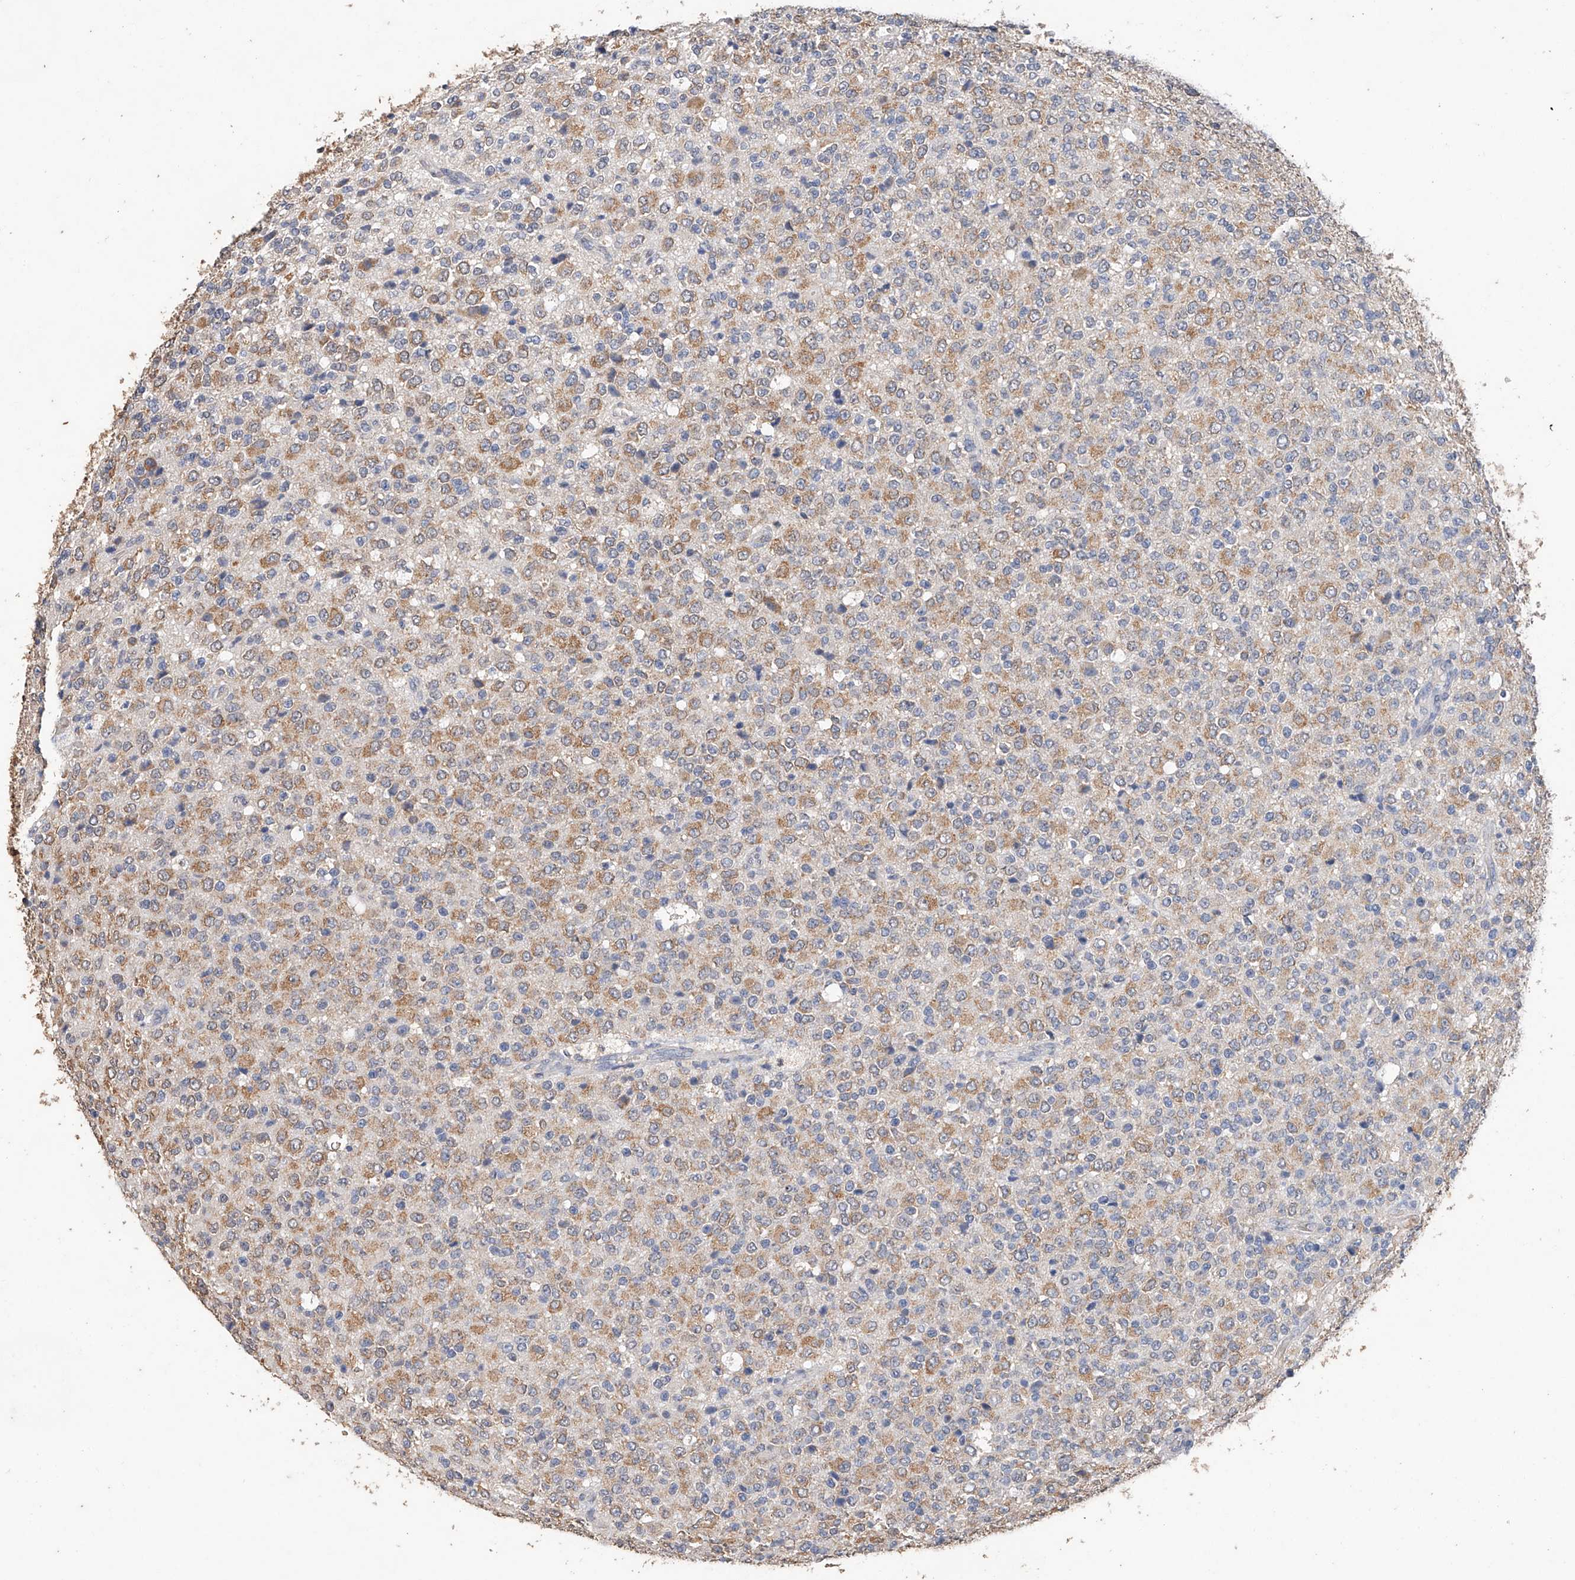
{"staining": {"intensity": "moderate", "quantity": "25%-75%", "location": "cytoplasmic/membranous"}, "tissue": "glioma", "cell_type": "Tumor cells", "image_type": "cancer", "snomed": [{"axis": "morphology", "description": "Glioma, malignant, High grade"}, {"axis": "topography", "description": "pancreas cauda"}], "caption": "Human malignant high-grade glioma stained with a protein marker shows moderate staining in tumor cells.", "gene": "CERS4", "patient": {"sex": "male", "age": 60}}